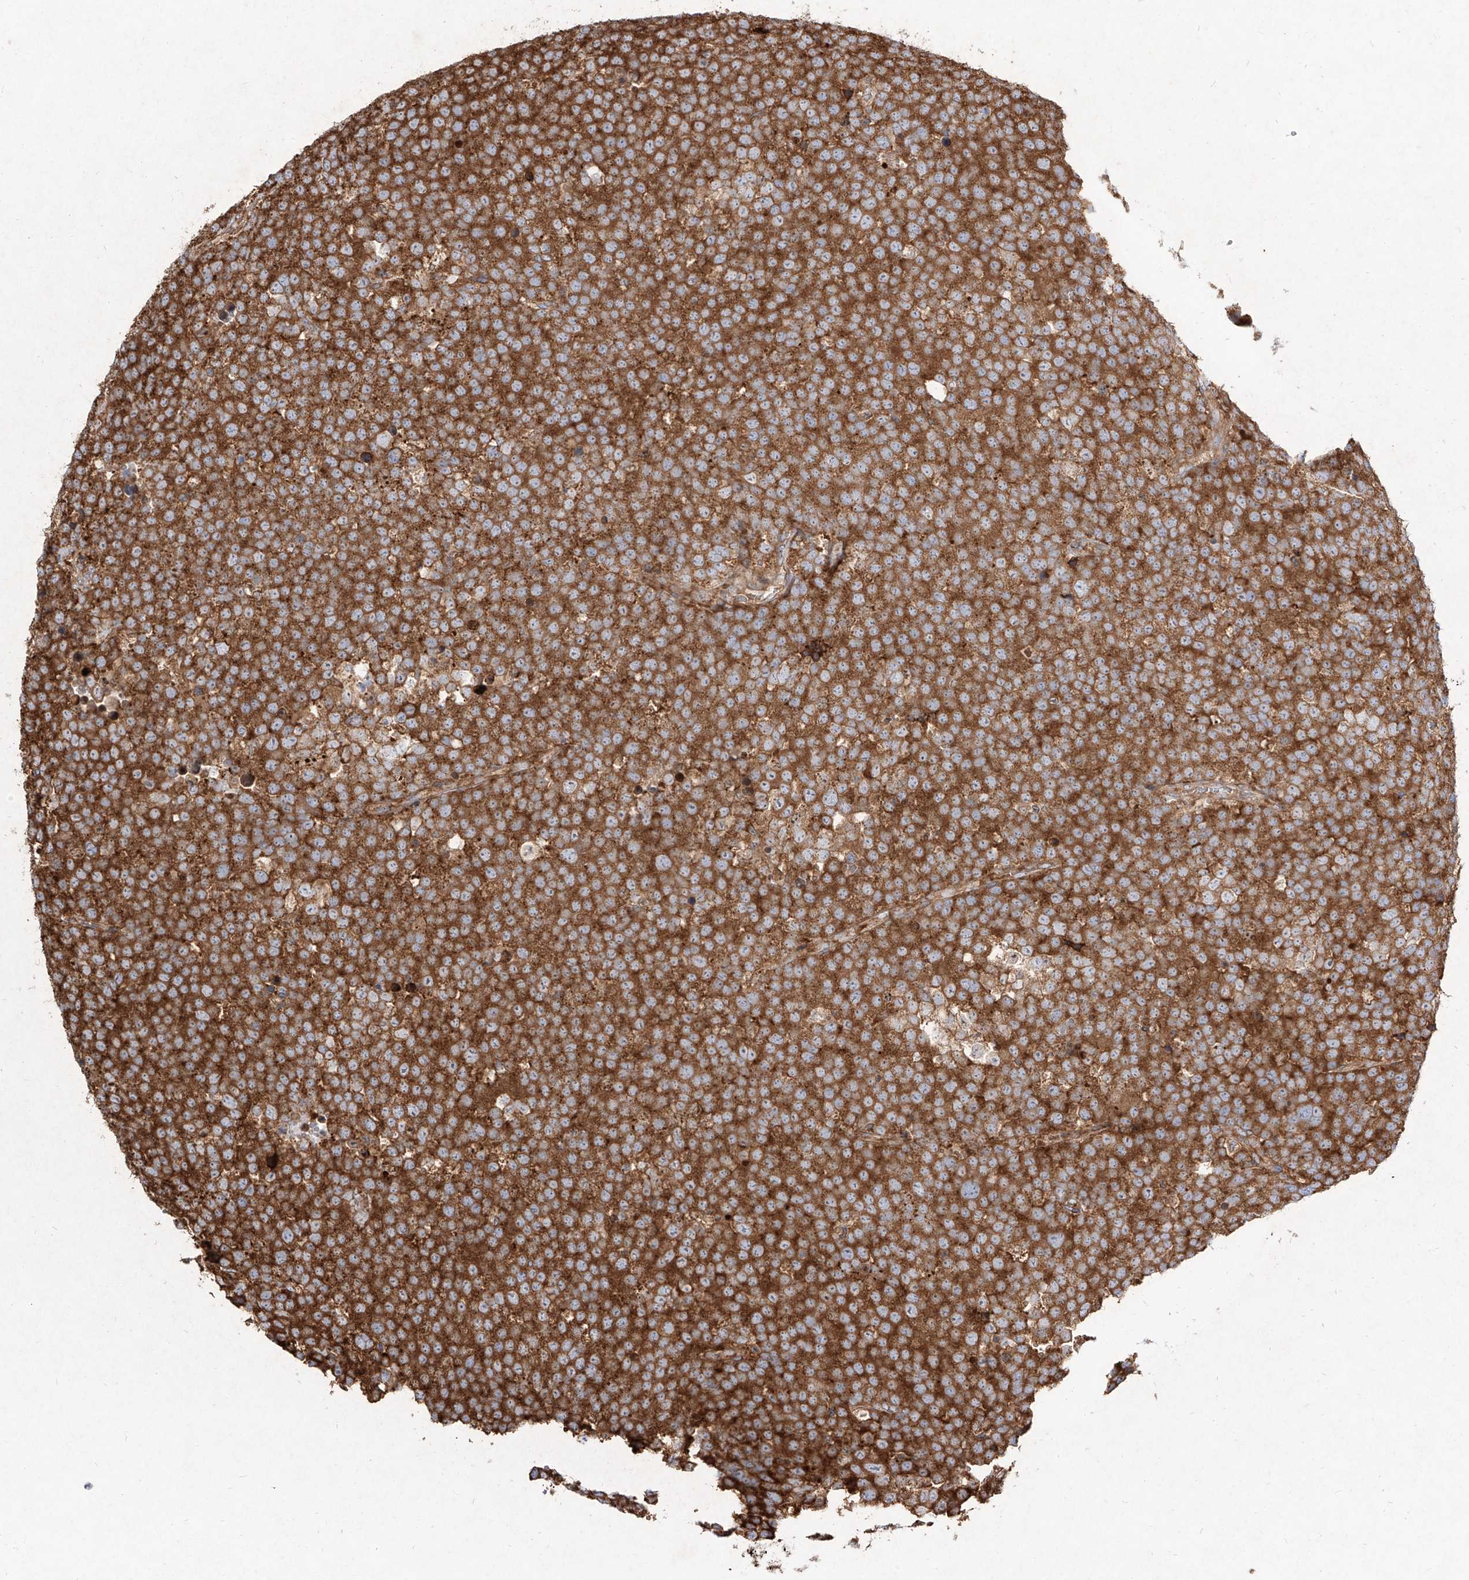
{"staining": {"intensity": "strong", "quantity": ">75%", "location": "cytoplasmic/membranous"}, "tissue": "testis cancer", "cell_type": "Tumor cells", "image_type": "cancer", "snomed": [{"axis": "morphology", "description": "Seminoma, NOS"}, {"axis": "topography", "description": "Testis"}], "caption": "Human testis cancer stained with a protein marker demonstrates strong staining in tumor cells.", "gene": "RPS25", "patient": {"sex": "male", "age": 71}}